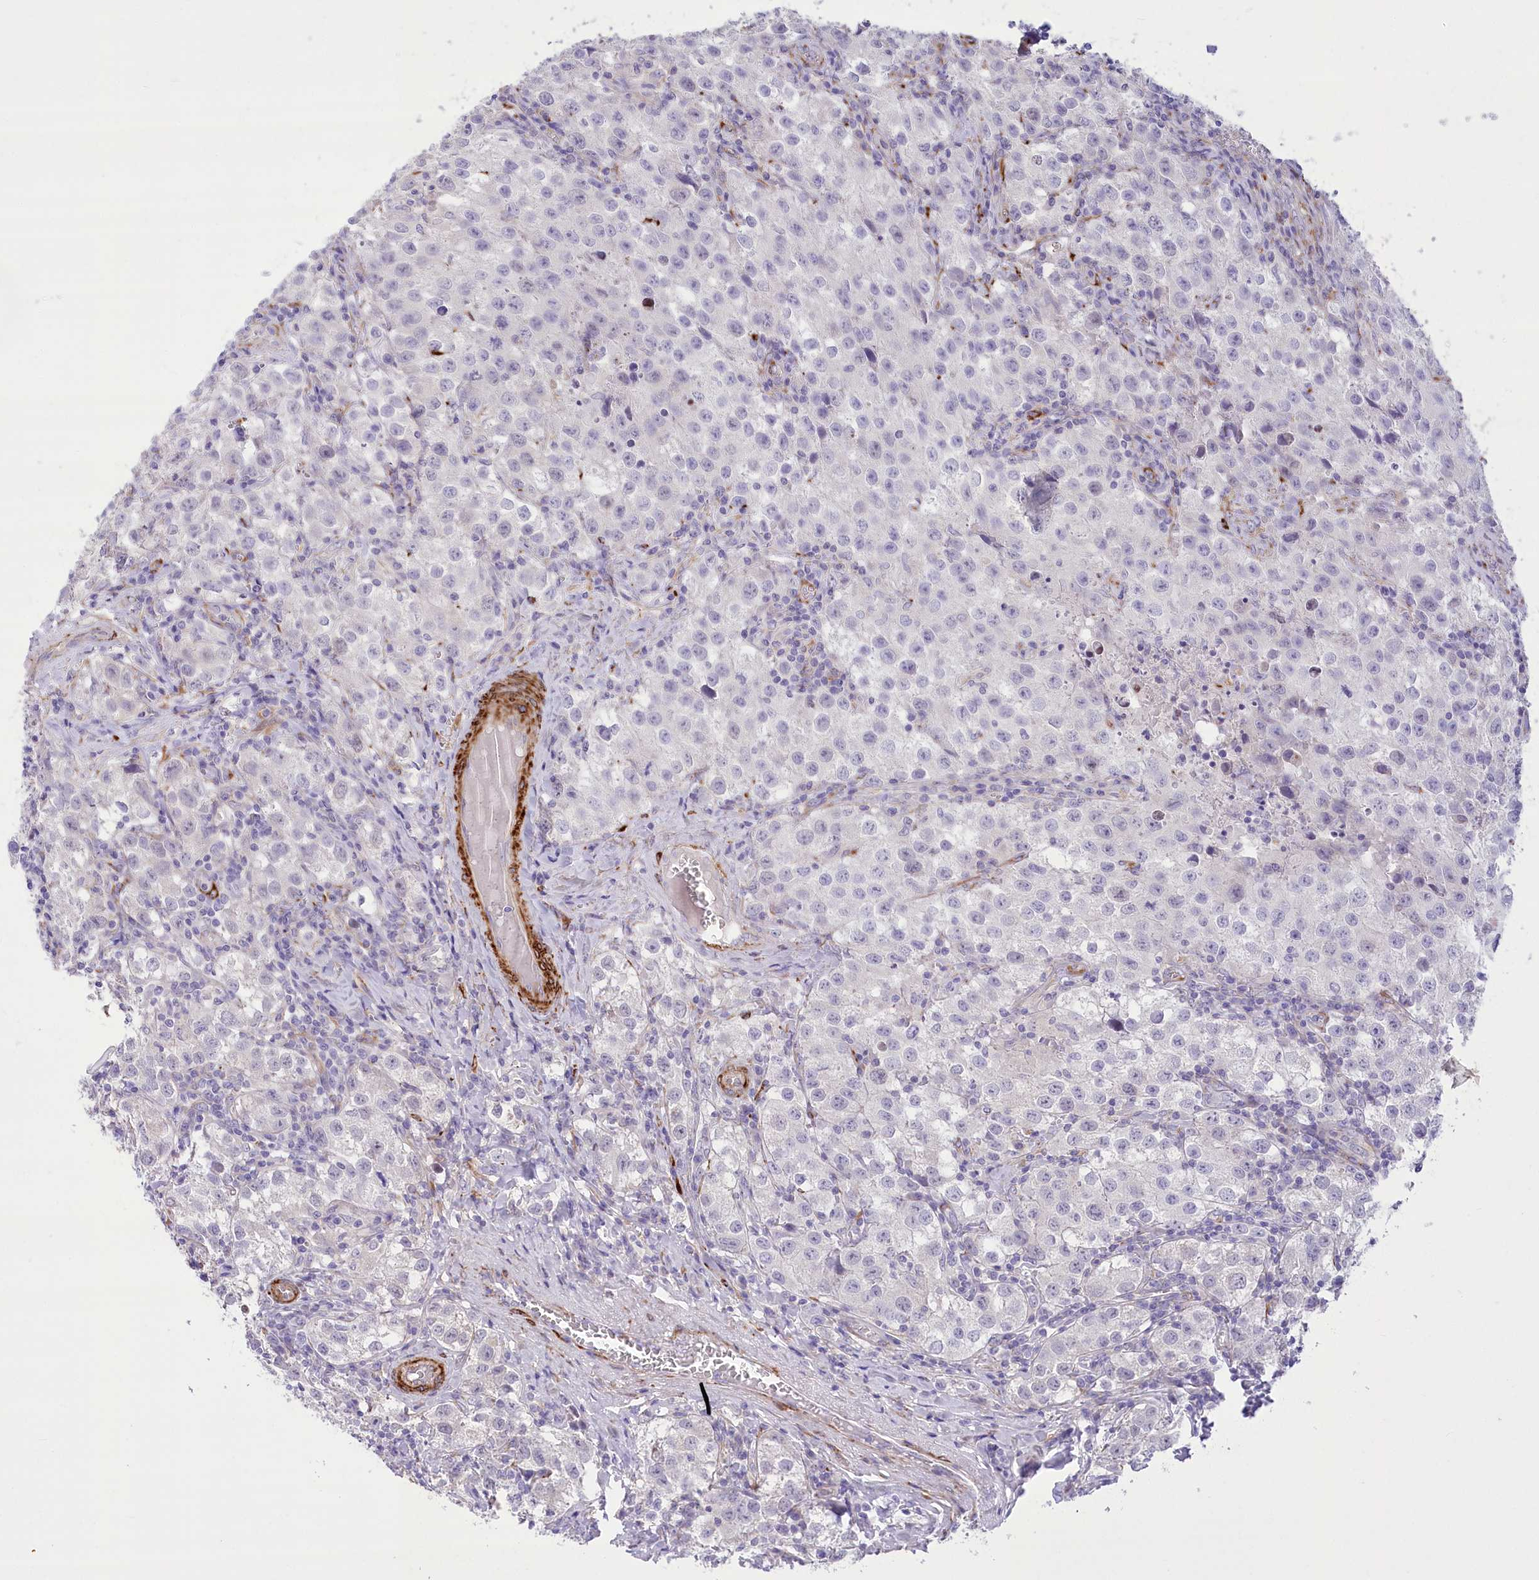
{"staining": {"intensity": "negative", "quantity": "none", "location": "none"}, "tissue": "testis cancer", "cell_type": "Tumor cells", "image_type": "cancer", "snomed": [{"axis": "morphology", "description": "Seminoma, NOS"}, {"axis": "morphology", "description": "Carcinoma, Embryonal, NOS"}, {"axis": "topography", "description": "Testis"}], "caption": "Tumor cells show no significant expression in testis cancer (seminoma).", "gene": "ANGPTL3", "patient": {"sex": "male", "age": 43}}